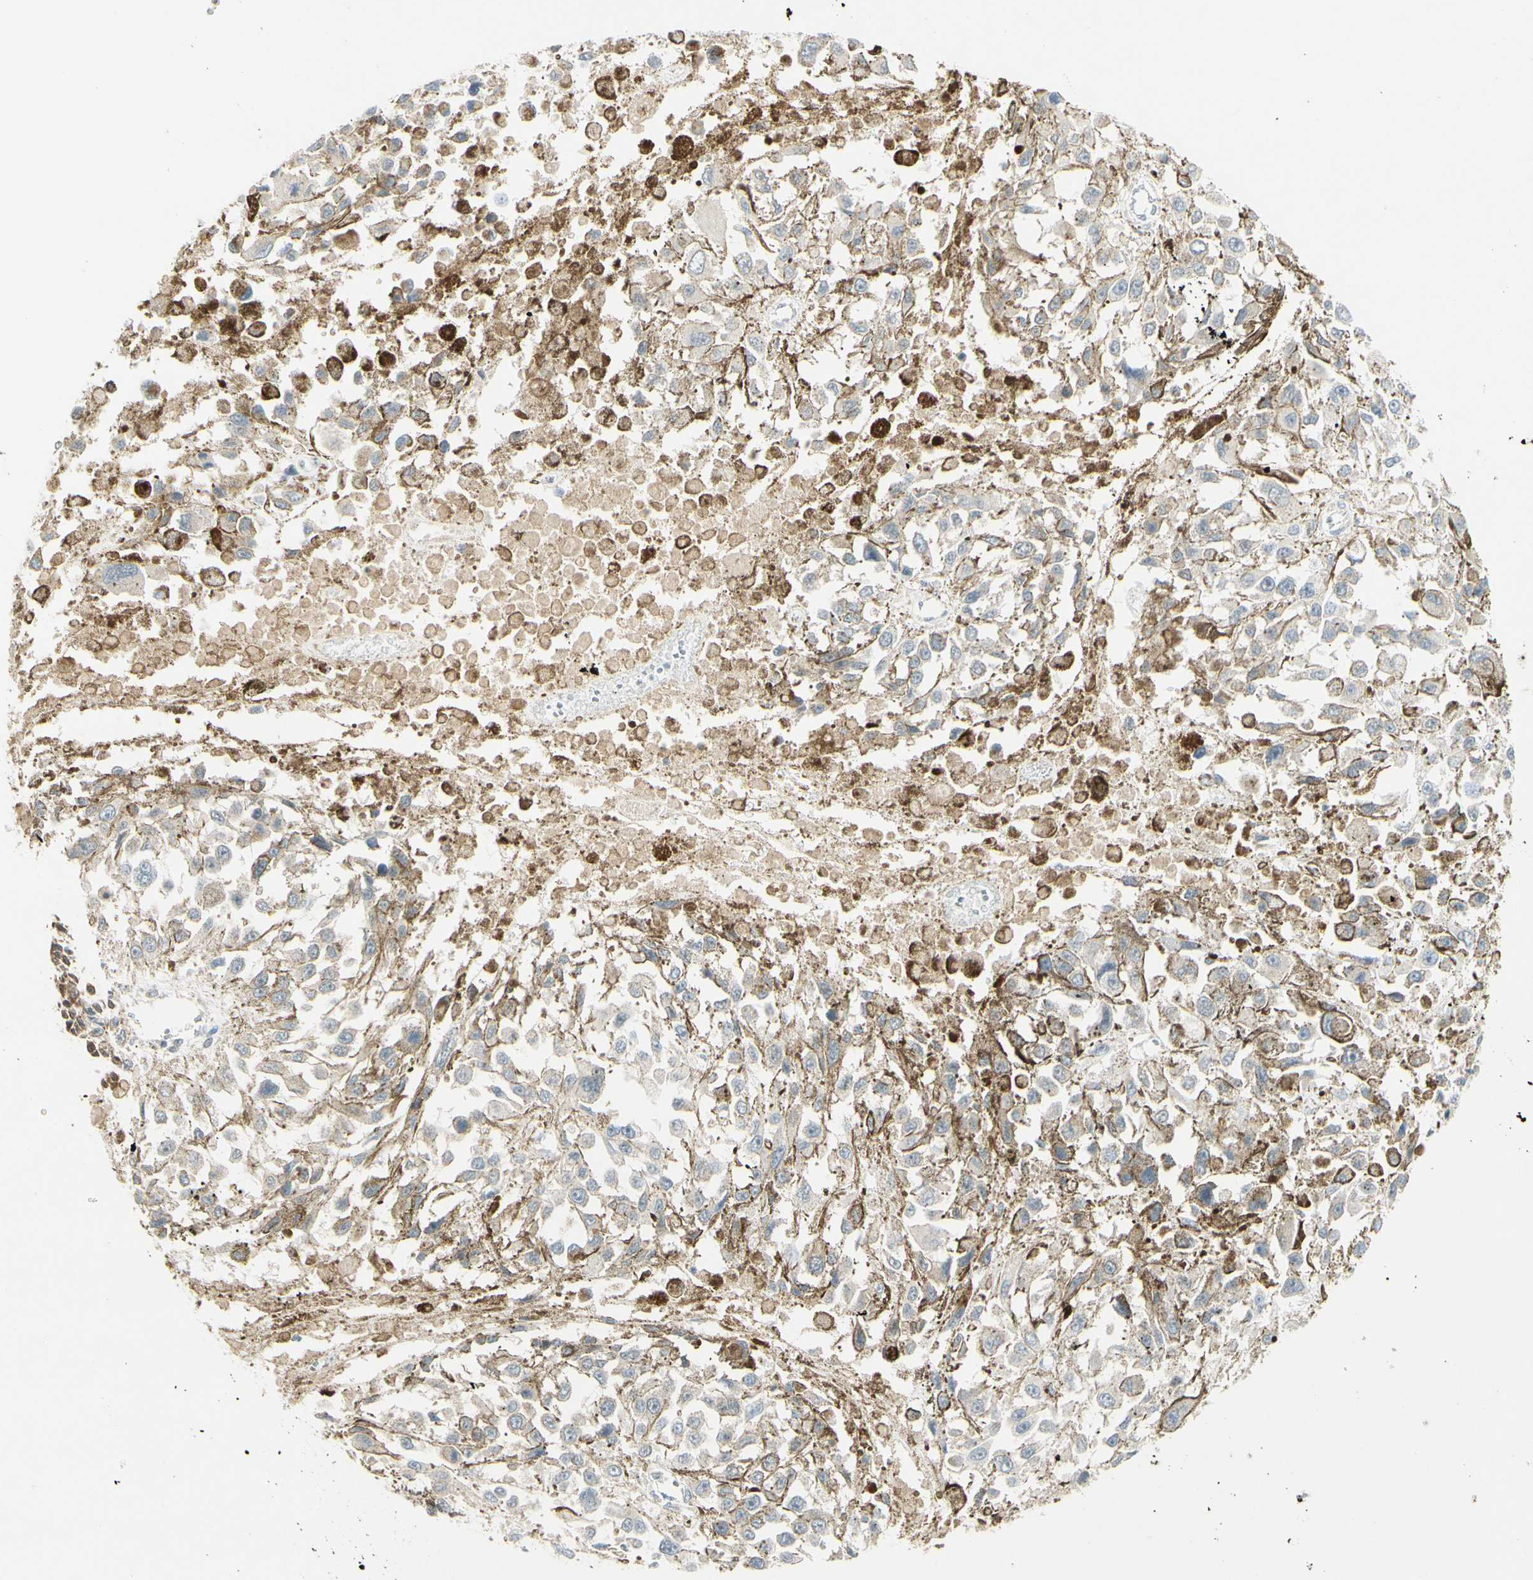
{"staining": {"intensity": "negative", "quantity": "none", "location": "none"}, "tissue": "melanoma", "cell_type": "Tumor cells", "image_type": "cancer", "snomed": [{"axis": "morphology", "description": "Malignant melanoma, Metastatic site"}, {"axis": "topography", "description": "Lymph node"}], "caption": "Immunohistochemical staining of human malignant melanoma (metastatic site) displays no significant positivity in tumor cells. The staining is performed using DAB brown chromogen with nuclei counter-stained in using hematoxylin.", "gene": "FHL2", "patient": {"sex": "male", "age": 59}}